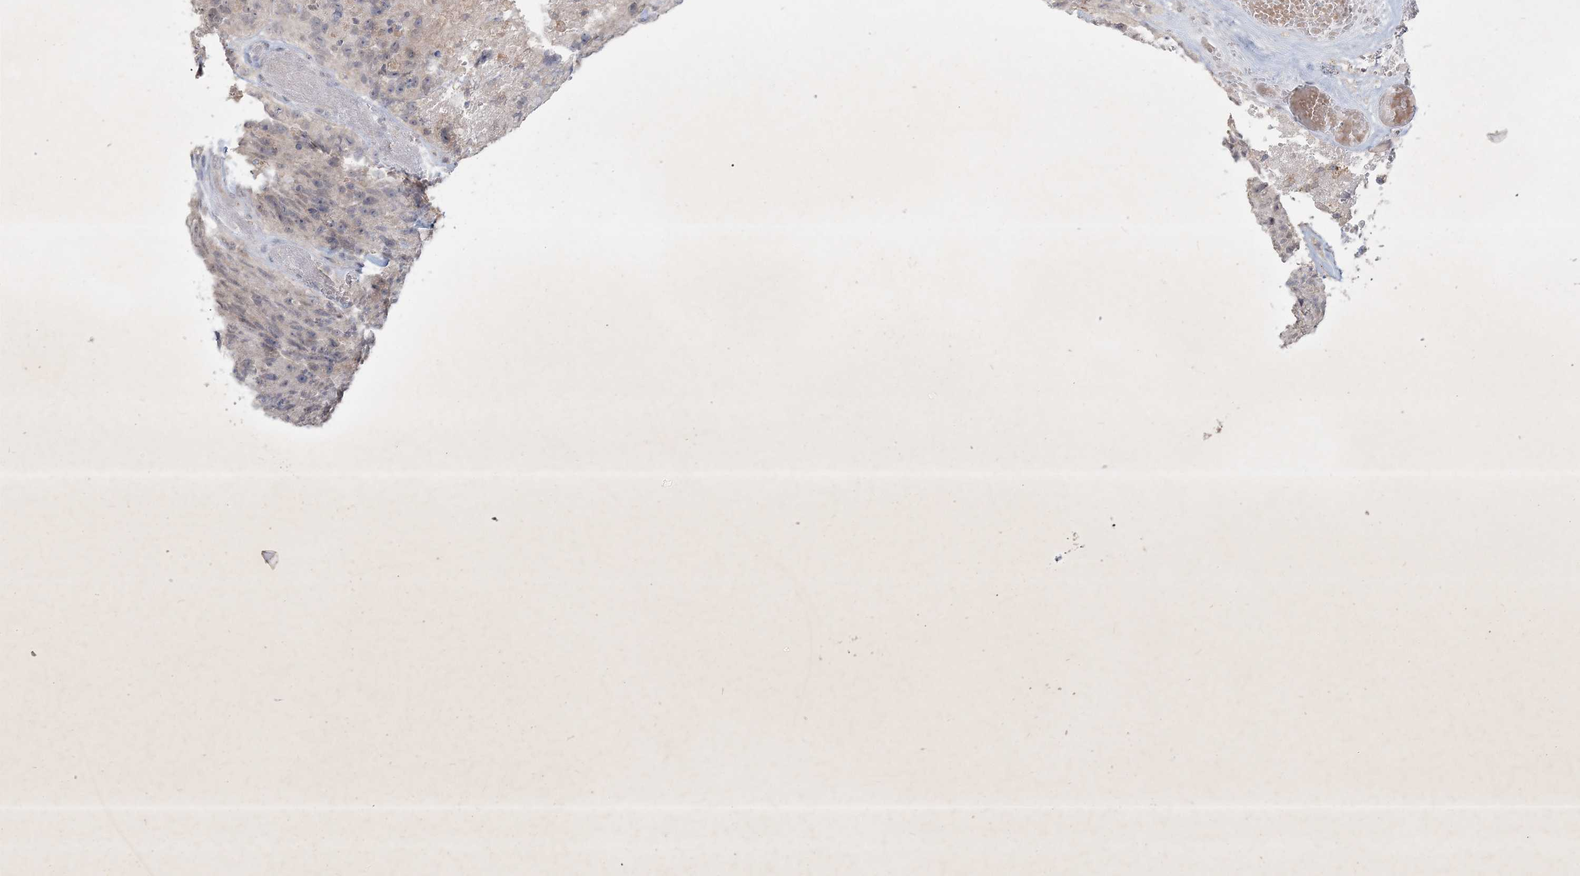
{"staining": {"intensity": "negative", "quantity": "none", "location": "none"}, "tissue": "glioma", "cell_type": "Tumor cells", "image_type": "cancer", "snomed": [{"axis": "morphology", "description": "Glioma, malignant, High grade"}, {"axis": "topography", "description": "Brain"}], "caption": "Immunohistochemistry (IHC) photomicrograph of neoplastic tissue: glioma stained with DAB (3,3'-diaminobenzidine) exhibits no significant protein positivity in tumor cells.", "gene": "BOD1", "patient": {"sex": "male", "age": 69}}